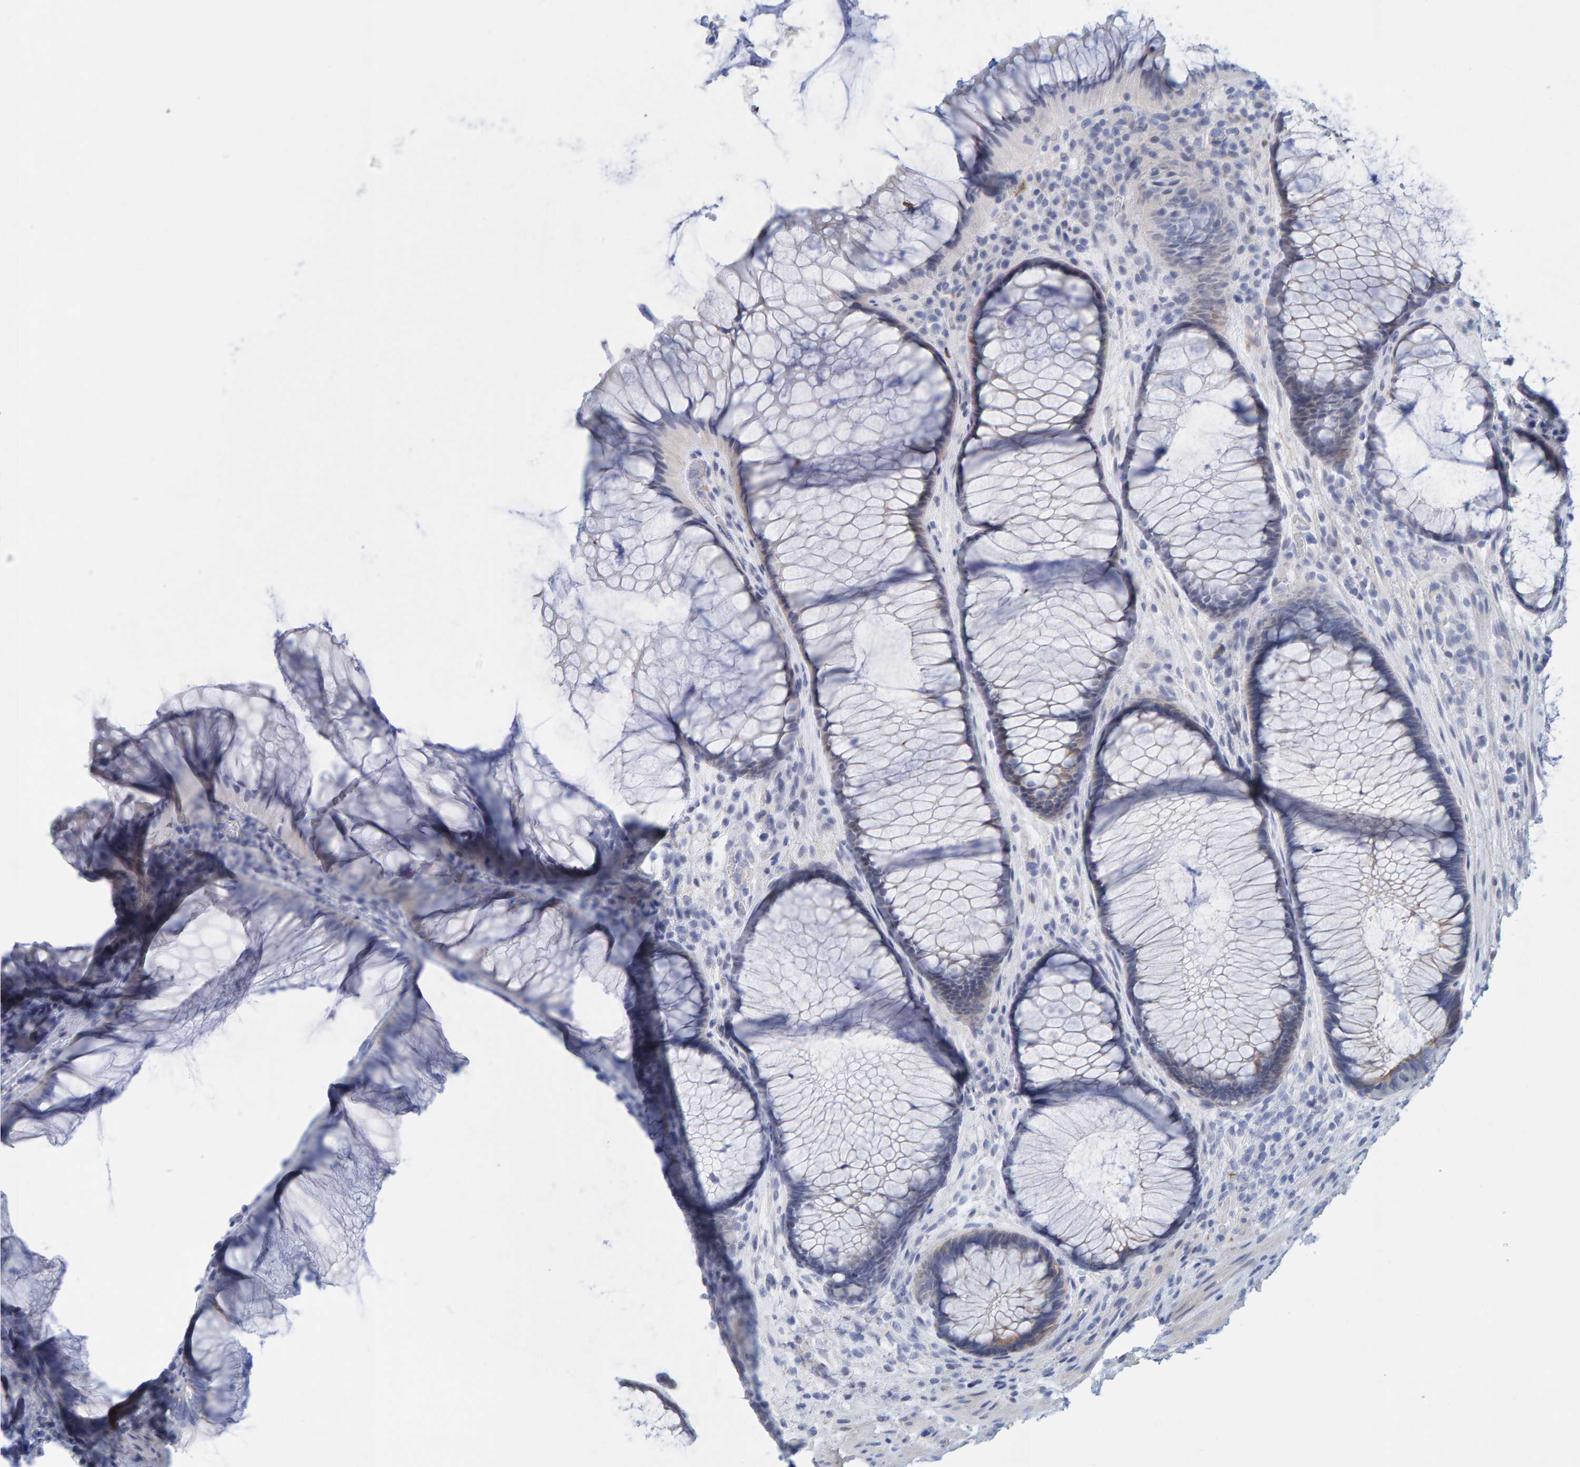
{"staining": {"intensity": "weak", "quantity": "25%-75%", "location": "cytoplasmic/membranous"}, "tissue": "rectum", "cell_type": "Glandular cells", "image_type": "normal", "snomed": [{"axis": "morphology", "description": "Normal tissue, NOS"}, {"axis": "topography", "description": "Rectum"}], "caption": "A micrograph showing weak cytoplasmic/membranous positivity in approximately 25%-75% of glandular cells in unremarkable rectum, as visualized by brown immunohistochemical staining.", "gene": "KLHL11", "patient": {"sex": "male", "age": 51}}